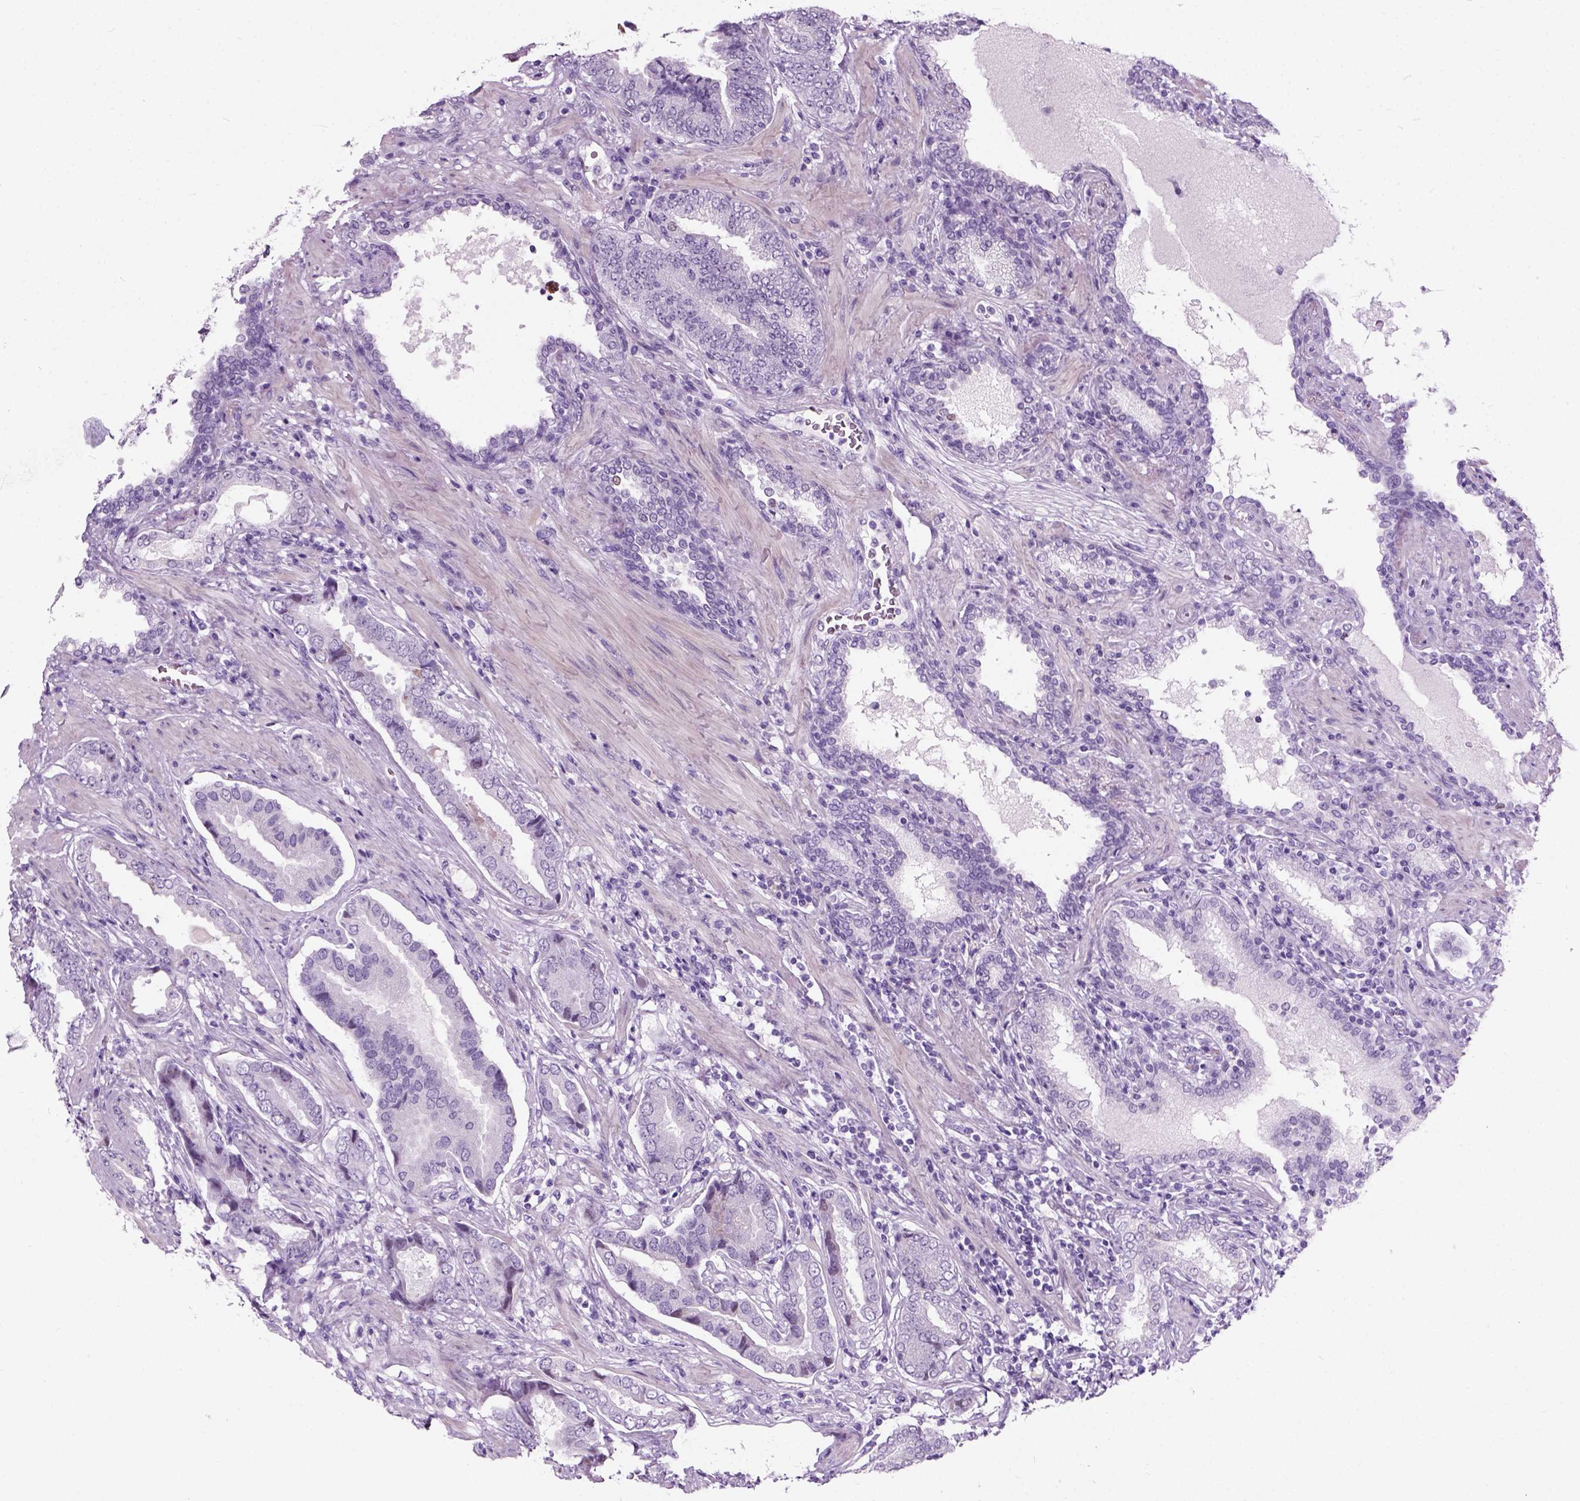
{"staining": {"intensity": "negative", "quantity": "none", "location": "none"}, "tissue": "prostate cancer", "cell_type": "Tumor cells", "image_type": "cancer", "snomed": [{"axis": "morphology", "description": "Adenocarcinoma, NOS"}, {"axis": "topography", "description": "Prostate"}], "caption": "This photomicrograph is of adenocarcinoma (prostate) stained with immunohistochemistry (IHC) to label a protein in brown with the nuclei are counter-stained blue. There is no staining in tumor cells.", "gene": "AXDND1", "patient": {"sex": "male", "age": 64}}